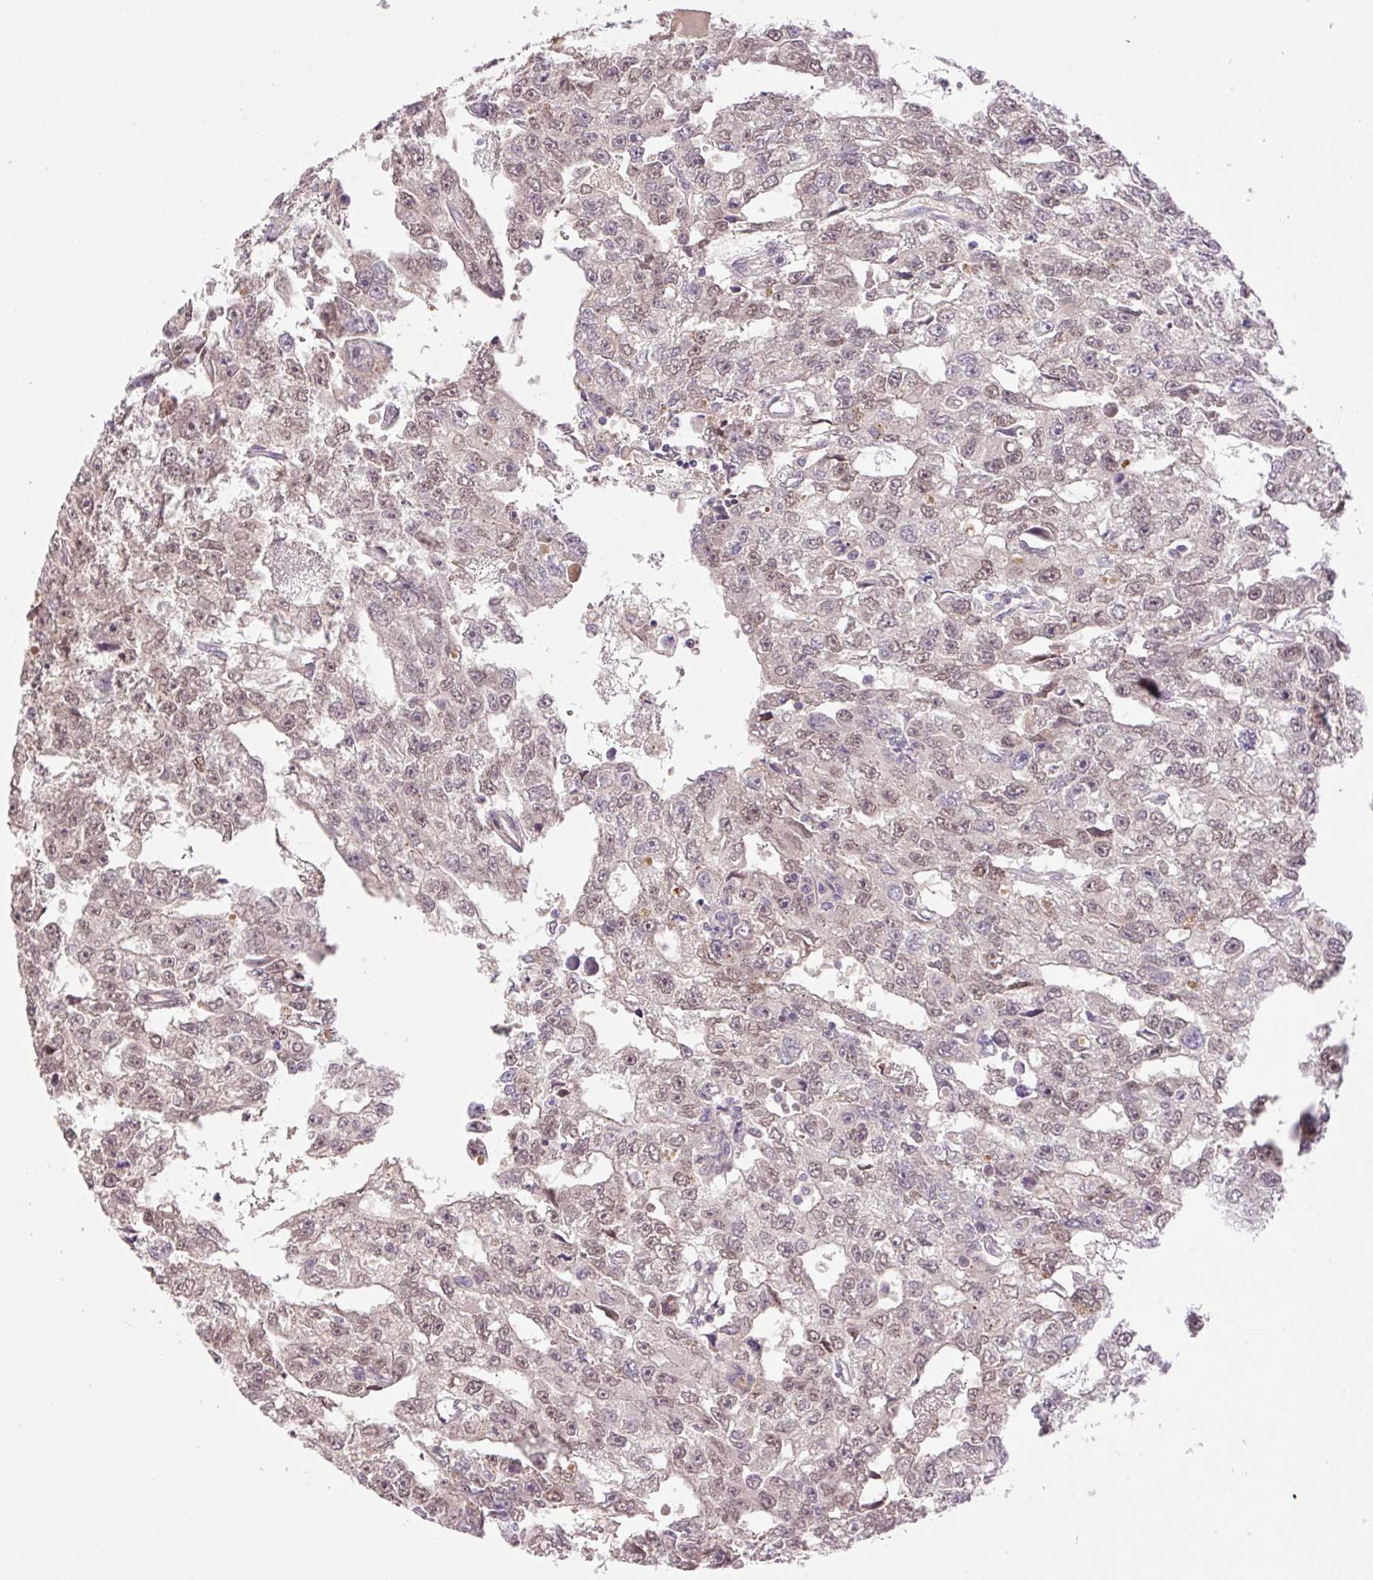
{"staining": {"intensity": "weak", "quantity": "25%-75%", "location": "nuclear"}, "tissue": "testis cancer", "cell_type": "Tumor cells", "image_type": "cancer", "snomed": [{"axis": "morphology", "description": "Carcinoma, Embryonal, NOS"}, {"axis": "topography", "description": "Testis"}], "caption": "Testis embryonal carcinoma stained for a protein demonstrates weak nuclear positivity in tumor cells.", "gene": "HABP4", "patient": {"sex": "male", "age": 20}}